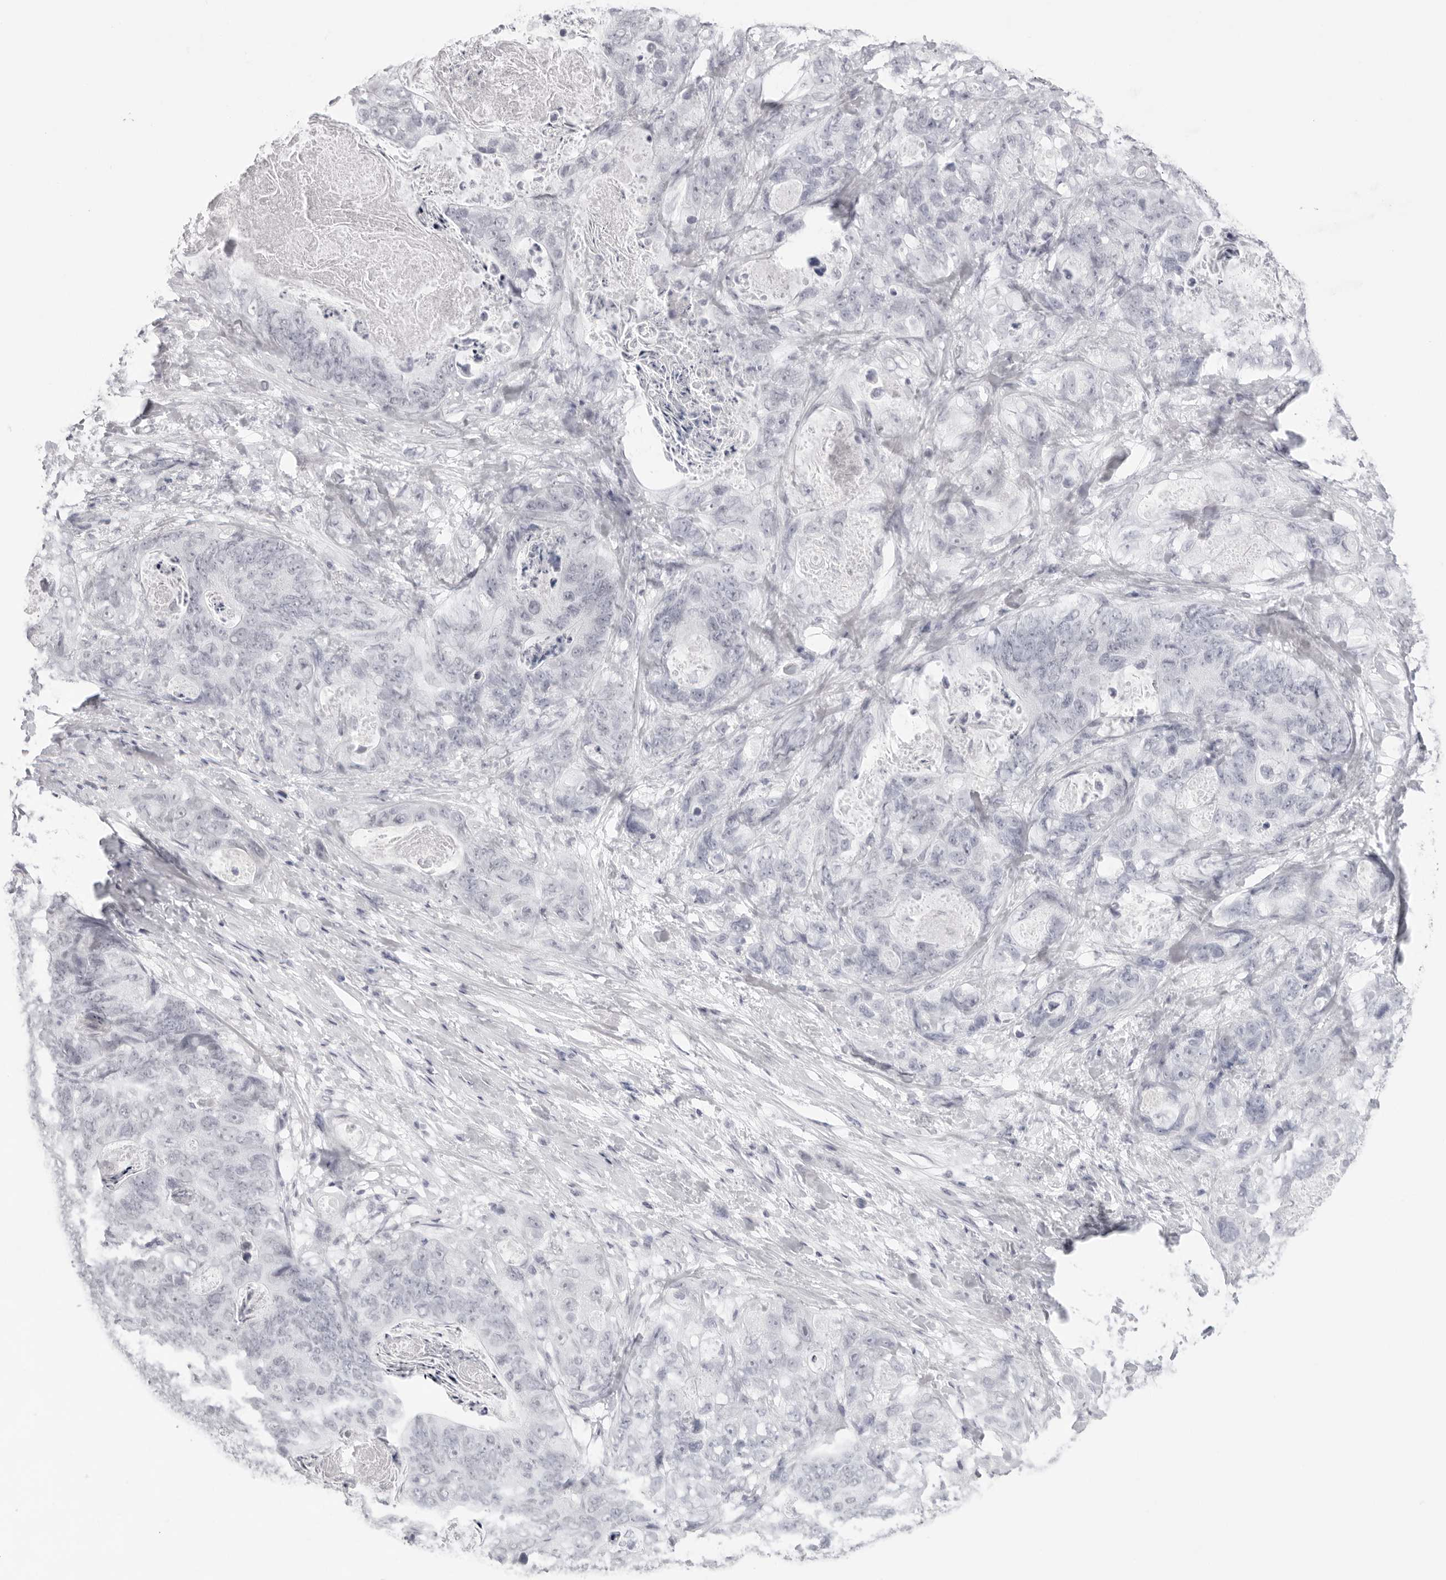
{"staining": {"intensity": "negative", "quantity": "none", "location": "none"}, "tissue": "stomach cancer", "cell_type": "Tumor cells", "image_type": "cancer", "snomed": [{"axis": "morphology", "description": "Normal tissue, NOS"}, {"axis": "morphology", "description": "Adenocarcinoma, NOS"}, {"axis": "topography", "description": "Stomach"}], "caption": "A photomicrograph of adenocarcinoma (stomach) stained for a protein demonstrates no brown staining in tumor cells.", "gene": "KLK12", "patient": {"sex": "female", "age": 89}}